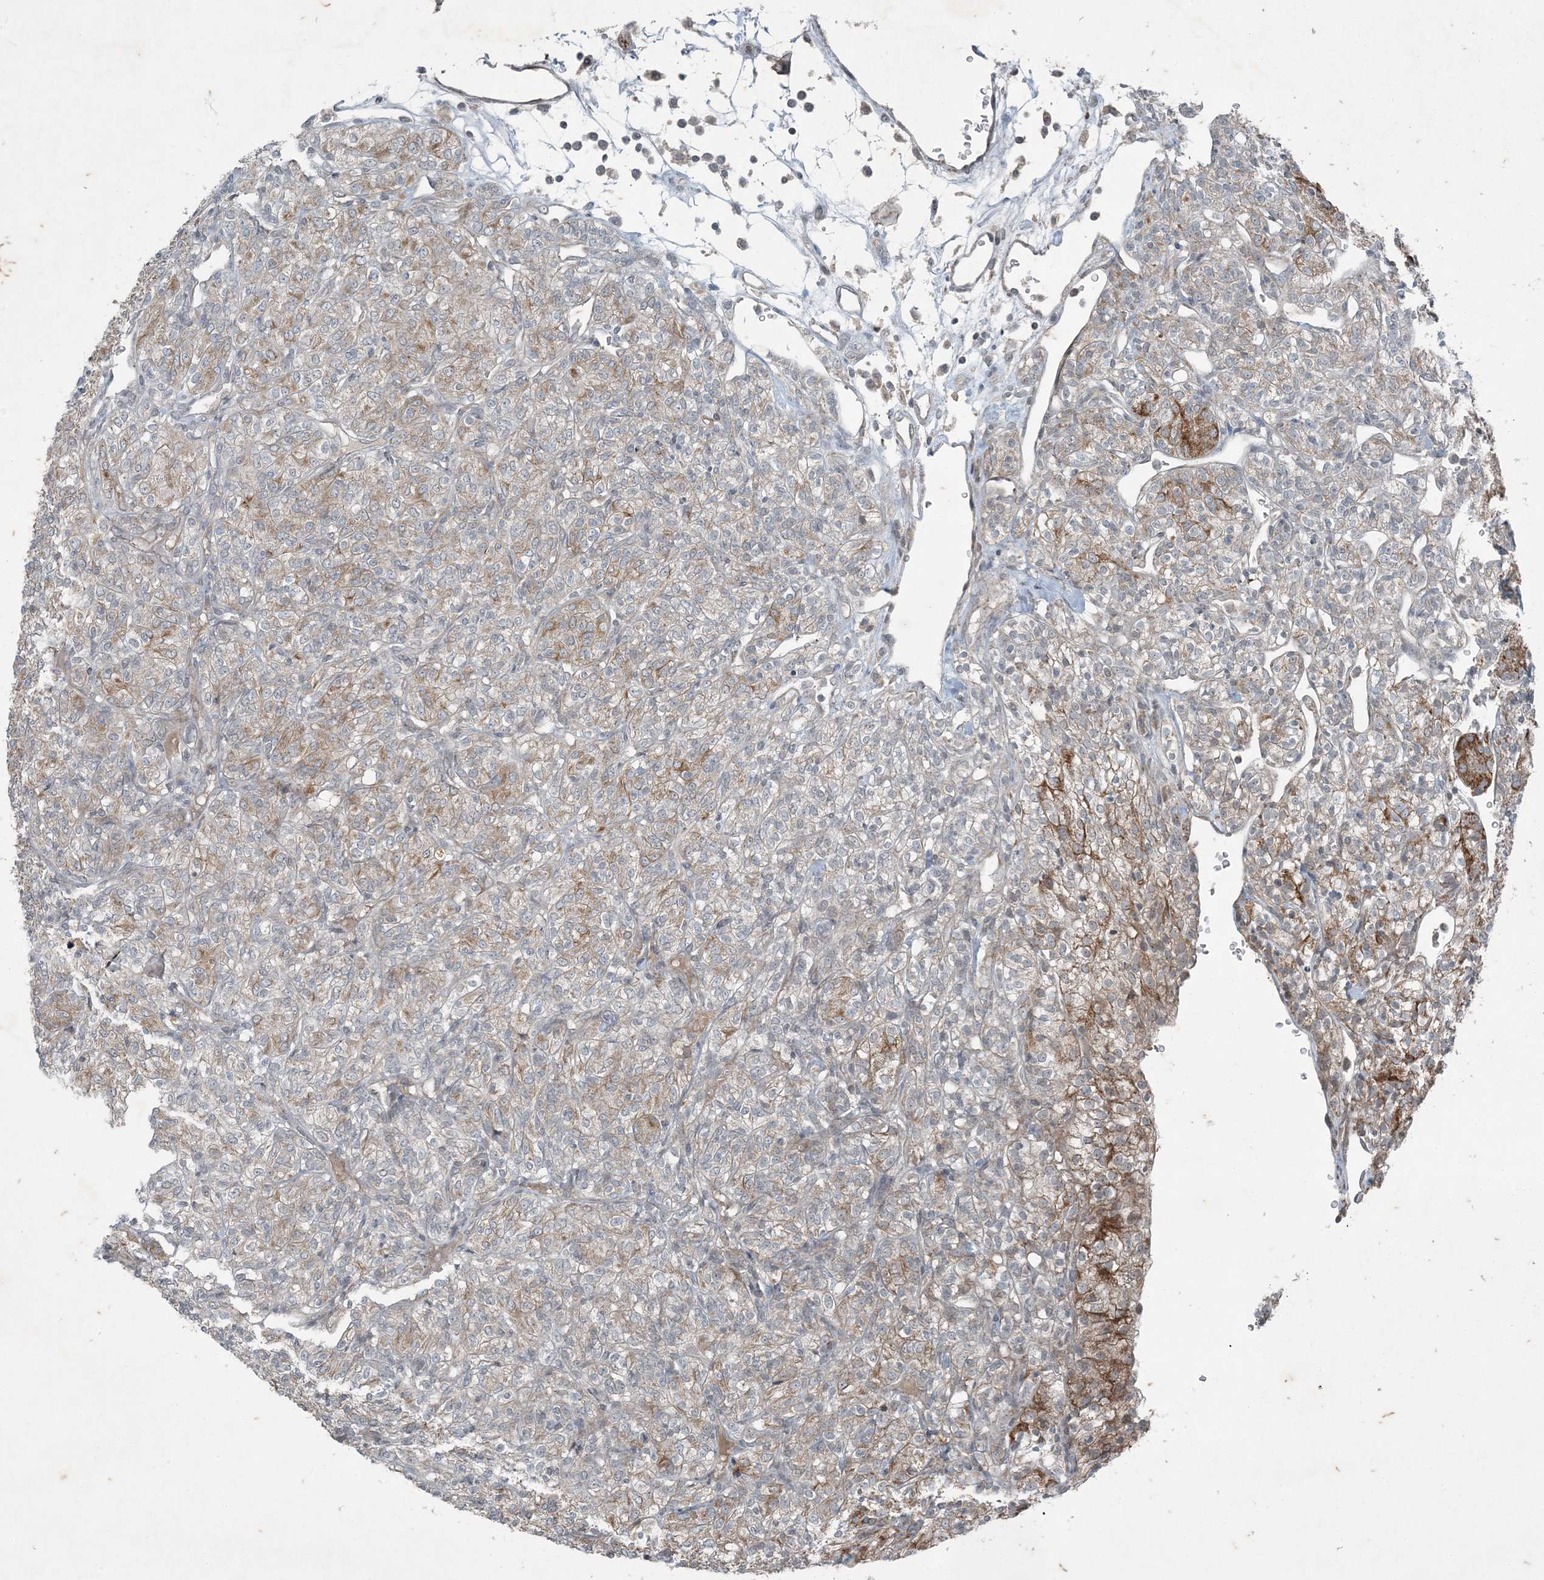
{"staining": {"intensity": "moderate", "quantity": "25%-75%", "location": "cytoplasmic/membranous"}, "tissue": "renal cancer", "cell_type": "Tumor cells", "image_type": "cancer", "snomed": [{"axis": "morphology", "description": "Adenocarcinoma, NOS"}, {"axis": "topography", "description": "Kidney"}], "caption": "Tumor cells reveal medium levels of moderate cytoplasmic/membranous expression in about 25%-75% of cells in renal adenocarcinoma.", "gene": "PC", "patient": {"sex": "male", "age": 77}}